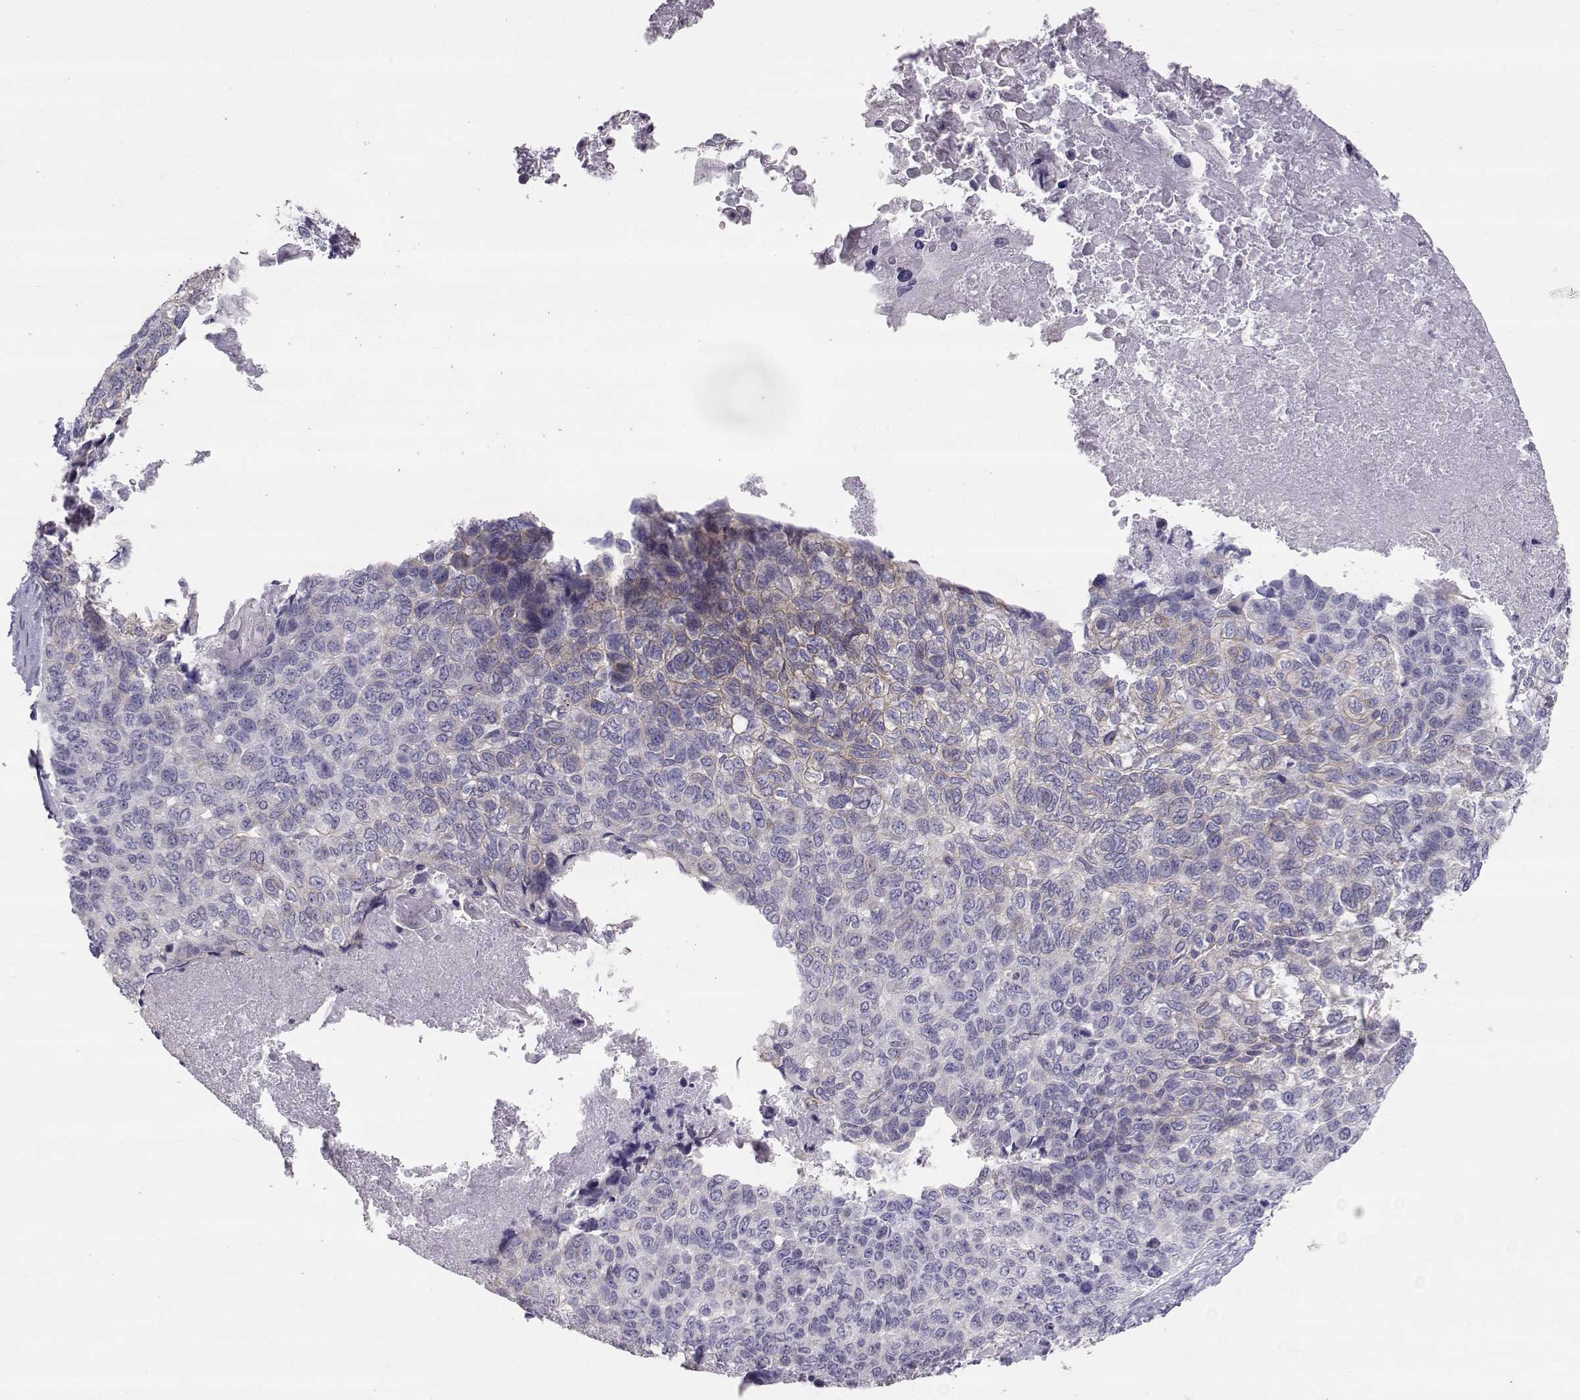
{"staining": {"intensity": "negative", "quantity": "none", "location": "none"}, "tissue": "lung cancer", "cell_type": "Tumor cells", "image_type": "cancer", "snomed": [{"axis": "morphology", "description": "Squamous cell carcinoma, NOS"}, {"axis": "topography", "description": "Lung"}], "caption": "Immunohistochemistry of human lung squamous cell carcinoma exhibits no staining in tumor cells. (Brightfield microscopy of DAB IHC at high magnification).", "gene": "RD3", "patient": {"sex": "male", "age": 69}}